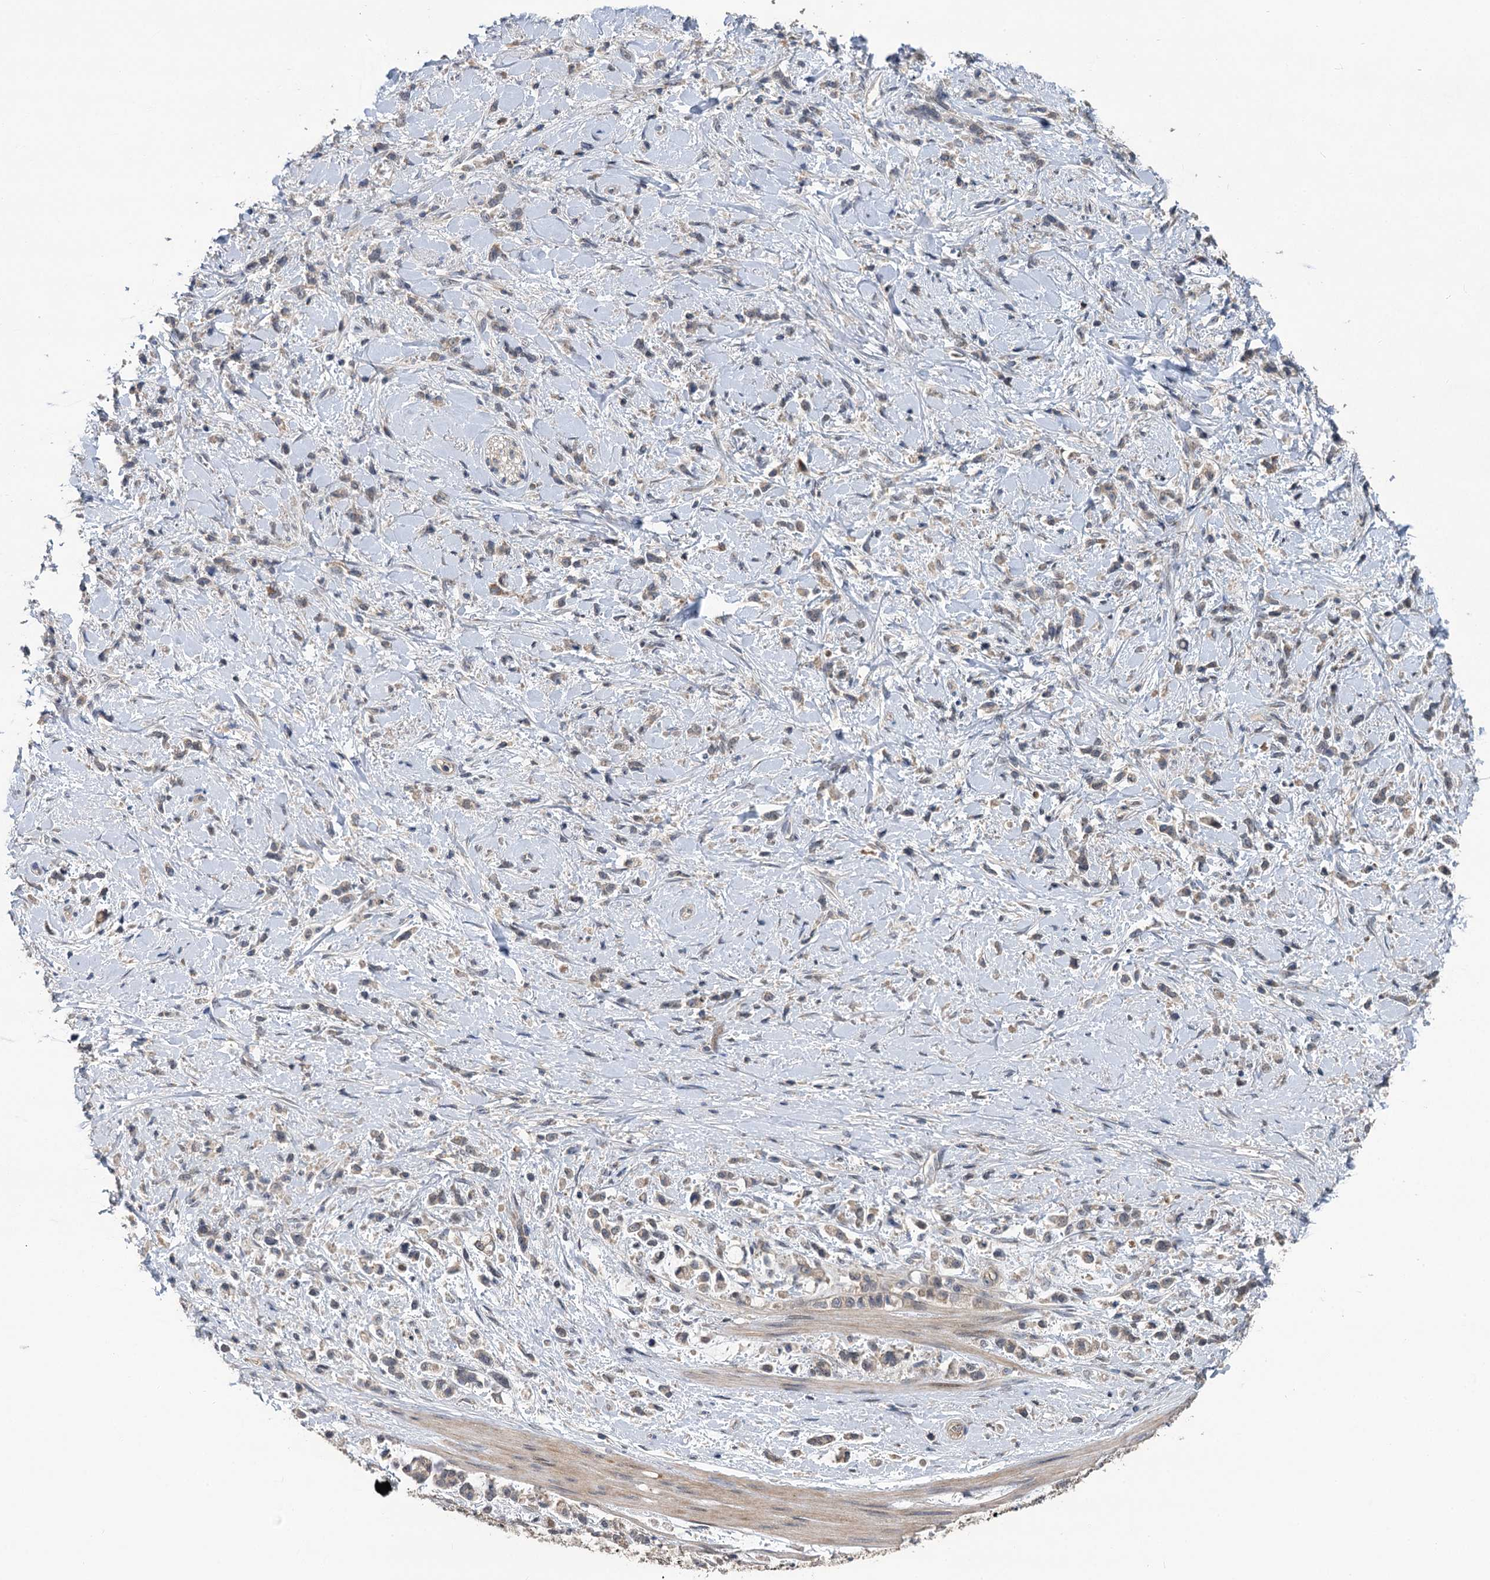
{"staining": {"intensity": "weak", "quantity": "25%-75%", "location": "cytoplasmic/membranous"}, "tissue": "stomach cancer", "cell_type": "Tumor cells", "image_type": "cancer", "snomed": [{"axis": "morphology", "description": "Adenocarcinoma, NOS"}, {"axis": "topography", "description": "Stomach"}], "caption": "Weak cytoplasmic/membranous expression is identified in about 25%-75% of tumor cells in stomach cancer (adenocarcinoma).", "gene": "TMEM39A", "patient": {"sex": "female", "age": 60}}